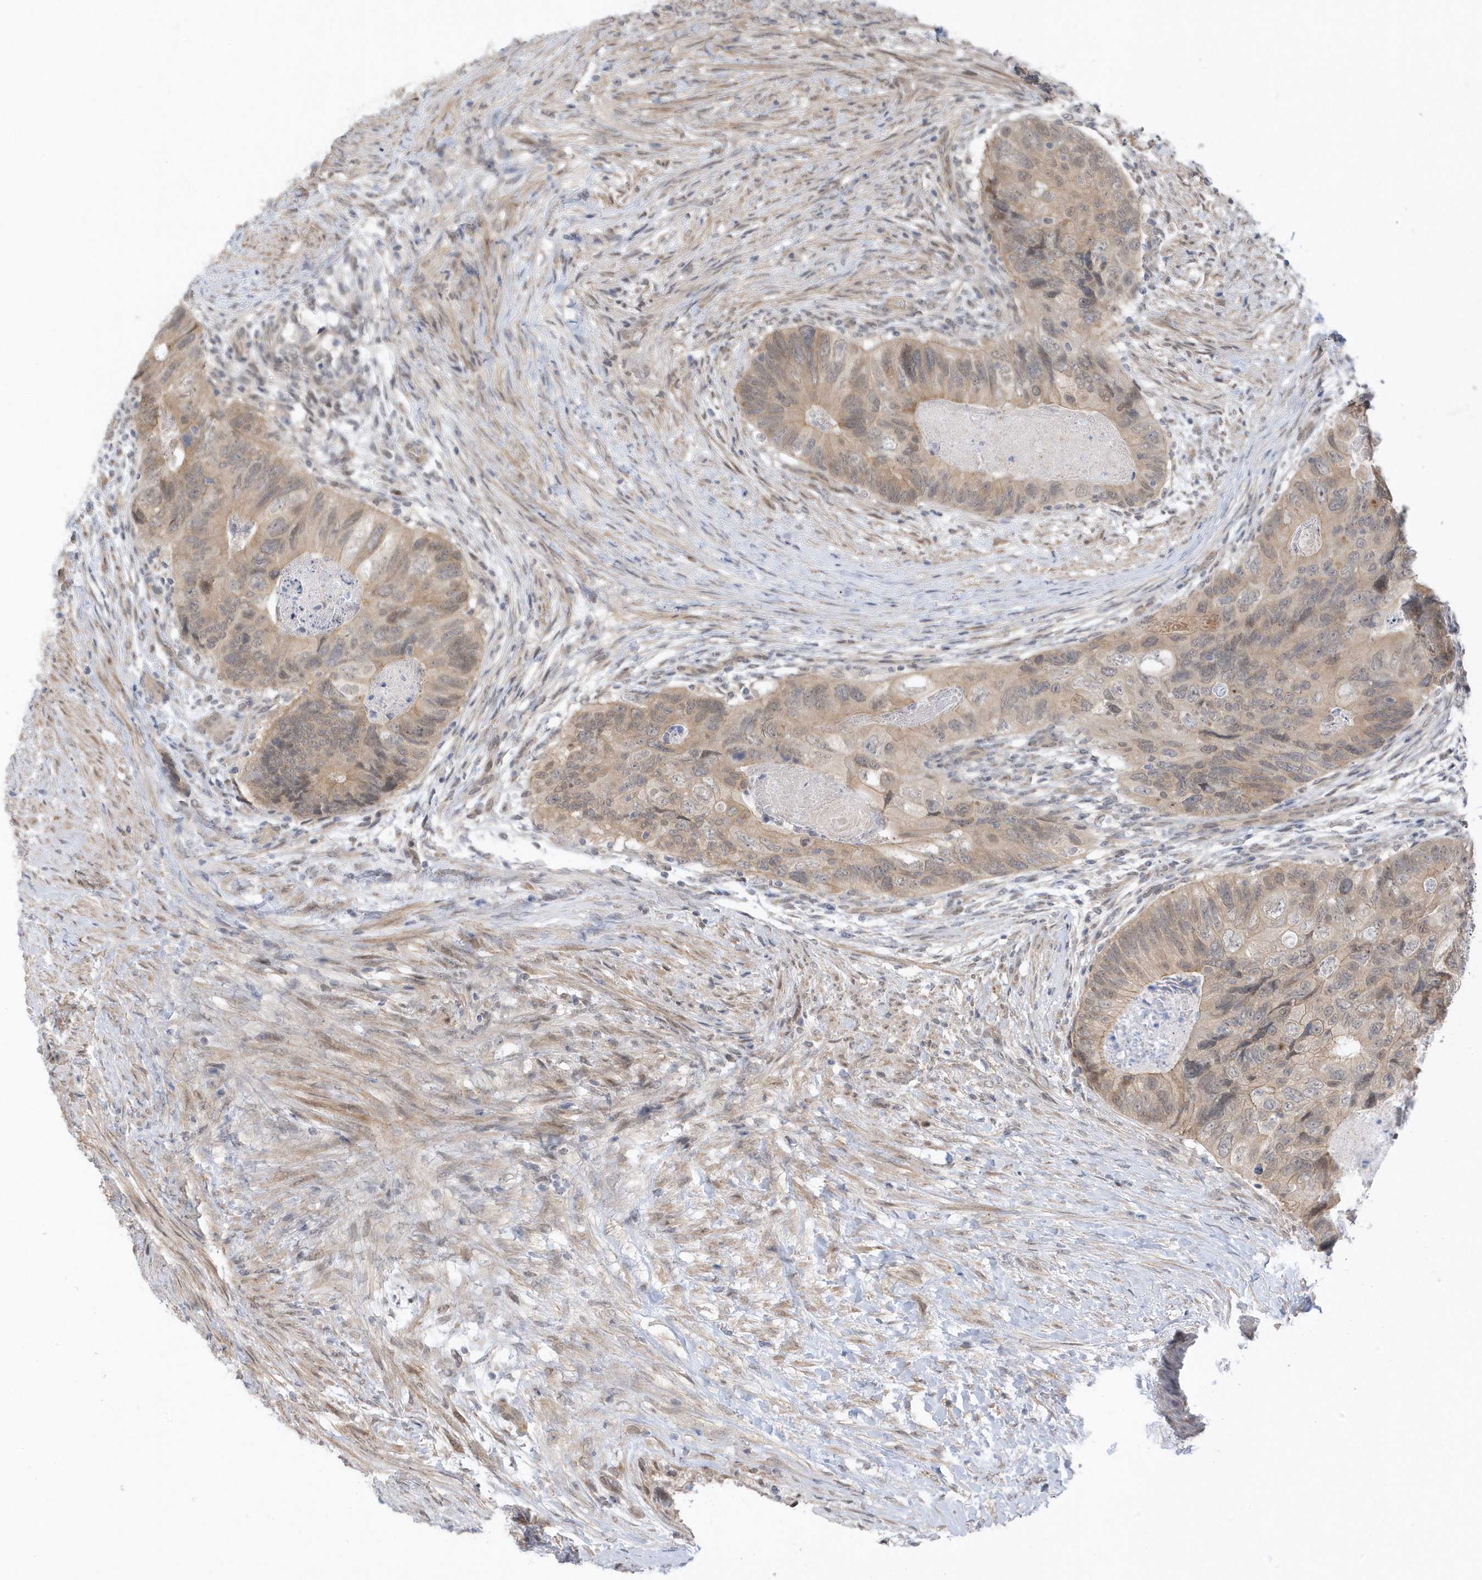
{"staining": {"intensity": "weak", "quantity": "25%-75%", "location": "cytoplasmic/membranous,nuclear"}, "tissue": "colorectal cancer", "cell_type": "Tumor cells", "image_type": "cancer", "snomed": [{"axis": "morphology", "description": "Adenocarcinoma, NOS"}, {"axis": "topography", "description": "Rectum"}], "caption": "Immunohistochemistry micrograph of neoplastic tissue: human adenocarcinoma (colorectal) stained using immunohistochemistry (IHC) demonstrates low levels of weak protein expression localized specifically in the cytoplasmic/membranous and nuclear of tumor cells, appearing as a cytoplasmic/membranous and nuclear brown color.", "gene": "USP53", "patient": {"sex": "male", "age": 63}}